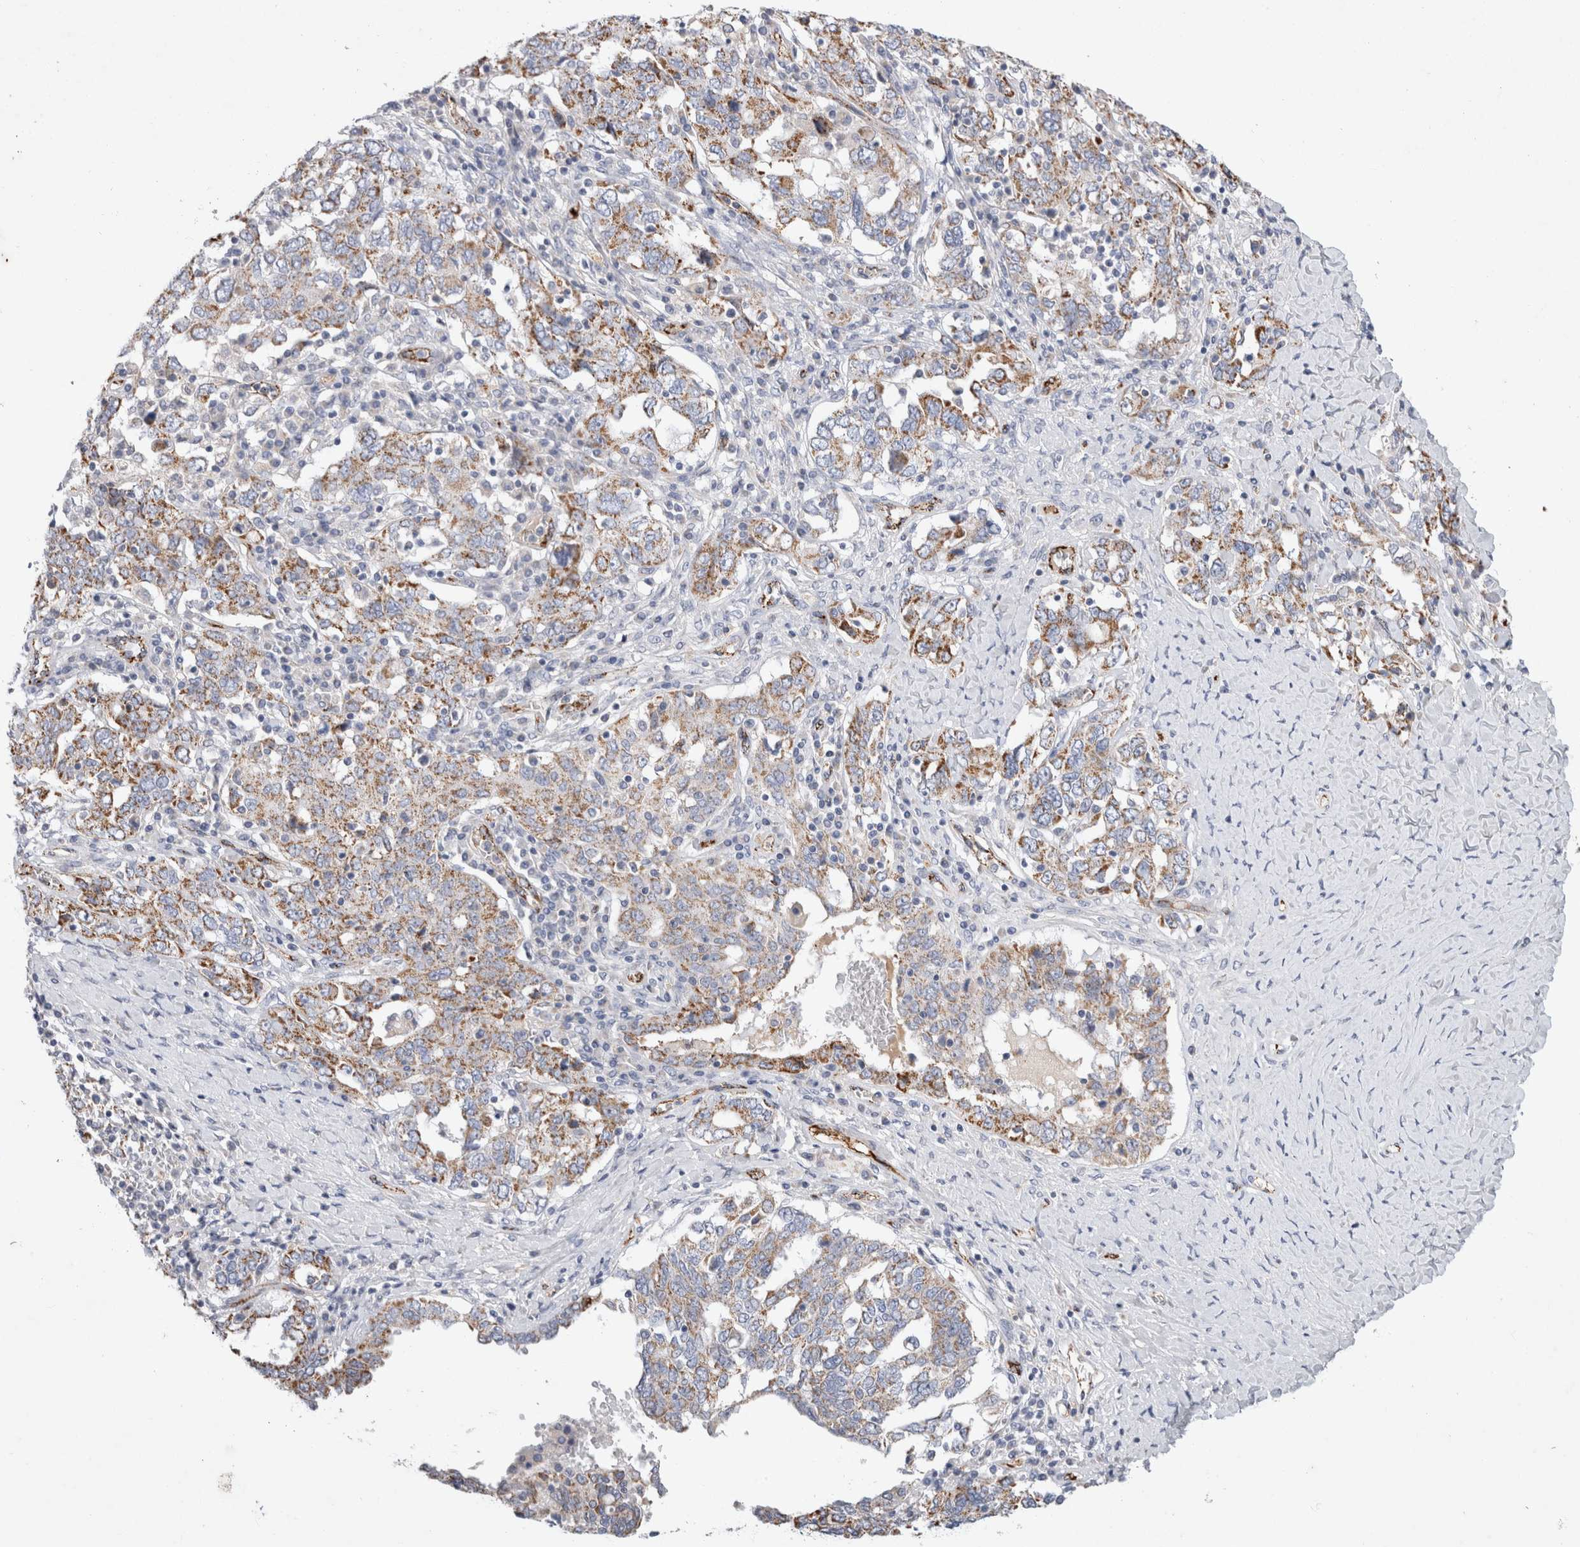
{"staining": {"intensity": "moderate", "quantity": ">75%", "location": "cytoplasmic/membranous"}, "tissue": "ovarian cancer", "cell_type": "Tumor cells", "image_type": "cancer", "snomed": [{"axis": "morphology", "description": "Carcinoma, endometroid"}, {"axis": "topography", "description": "Ovary"}], "caption": "This is an image of immunohistochemistry staining of ovarian endometroid carcinoma, which shows moderate positivity in the cytoplasmic/membranous of tumor cells.", "gene": "IARS2", "patient": {"sex": "female", "age": 62}}